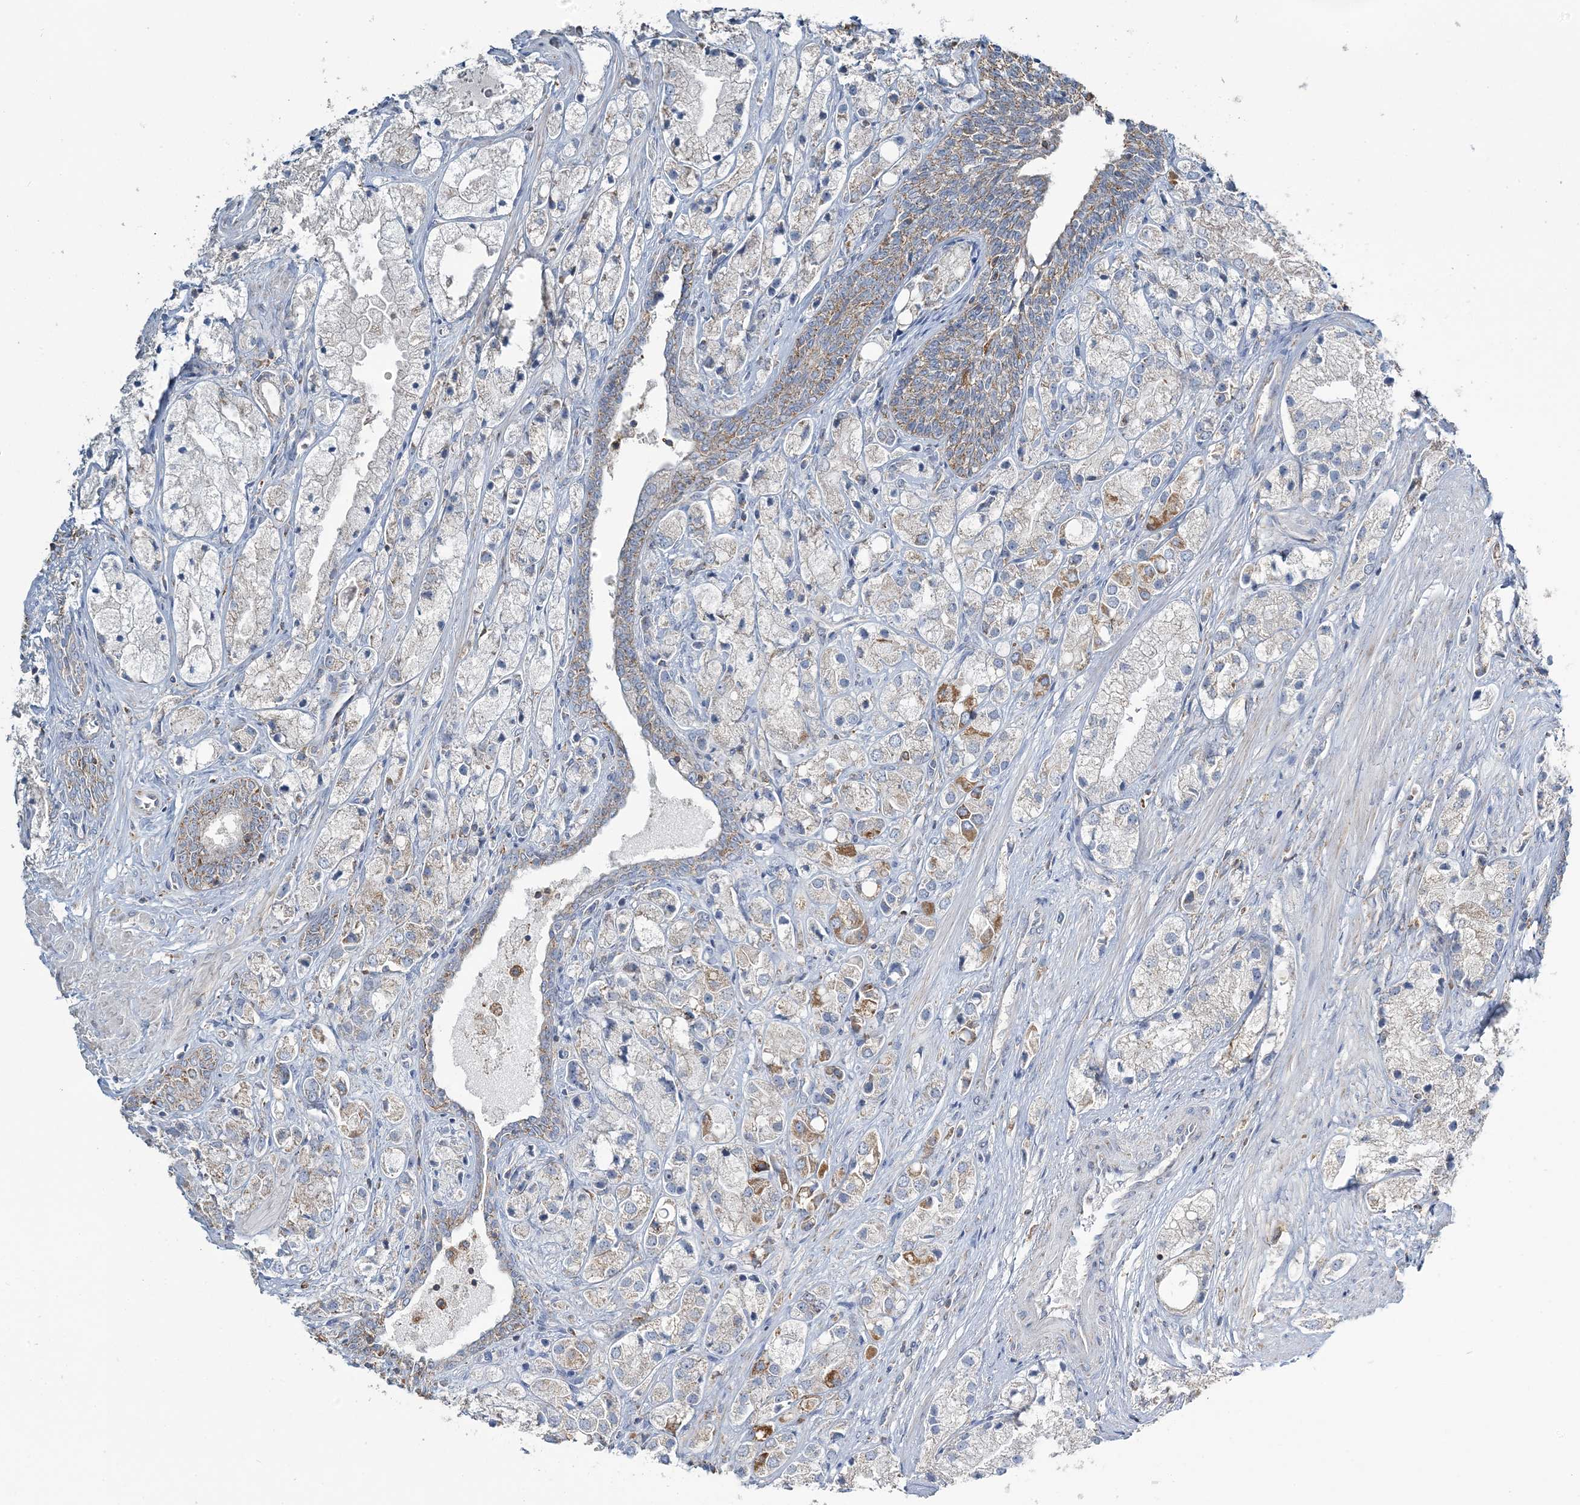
{"staining": {"intensity": "moderate", "quantity": "<25%", "location": "cytoplasmic/membranous"}, "tissue": "prostate cancer", "cell_type": "Tumor cells", "image_type": "cancer", "snomed": [{"axis": "morphology", "description": "Adenocarcinoma, High grade"}, {"axis": "topography", "description": "Prostate"}], "caption": "IHC histopathology image of human prostate adenocarcinoma (high-grade) stained for a protein (brown), which displays low levels of moderate cytoplasmic/membranous staining in about <25% of tumor cells.", "gene": "TMLHE", "patient": {"sex": "male", "age": 50}}